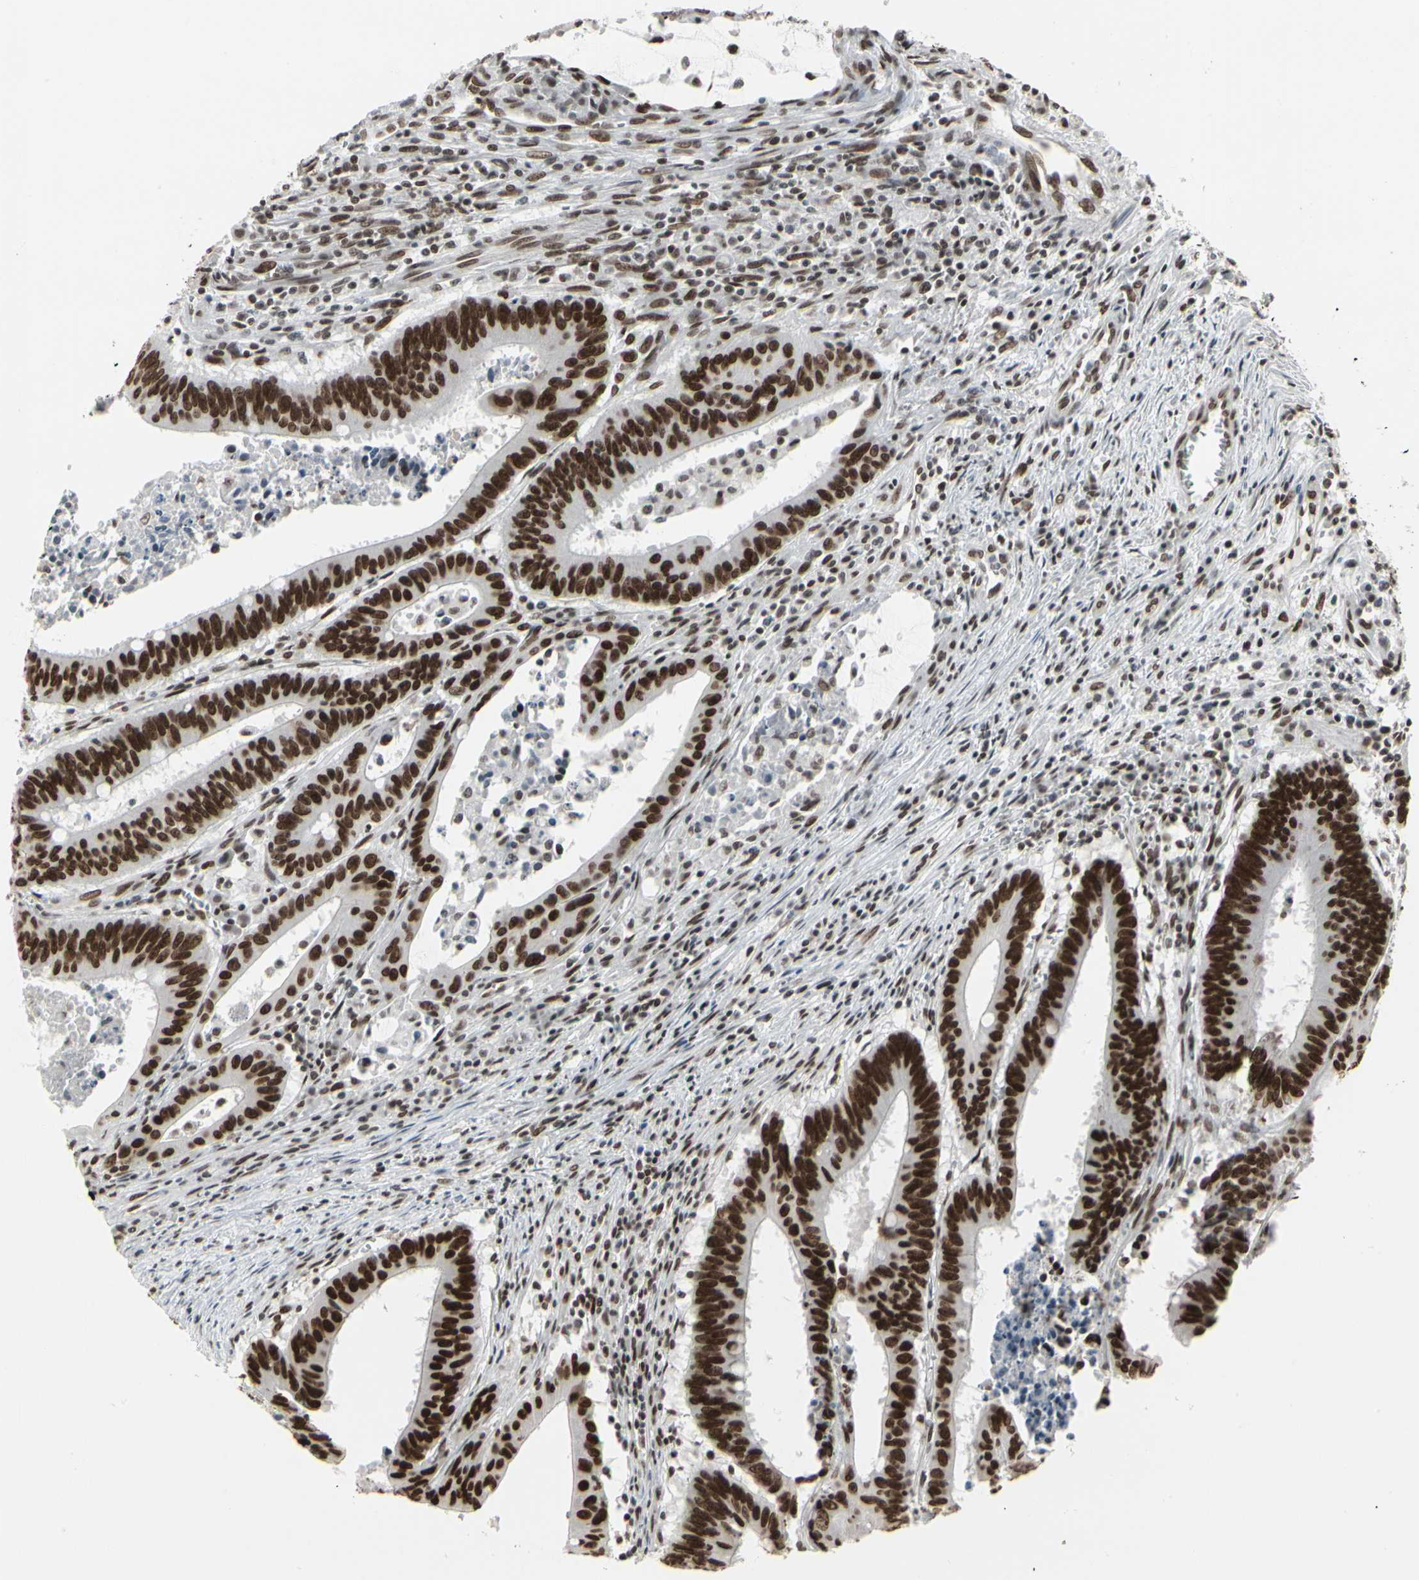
{"staining": {"intensity": "strong", "quantity": ">75%", "location": "nuclear"}, "tissue": "colorectal cancer", "cell_type": "Tumor cells", "image_type": "cancer", "snomed": [{"axis": "morphology", "description": "Adenocarcinoma, NOS"}, {"axis": "topography", "description": "Colon"}], "caption": "Immunohistochemical staining of colorectal adenocarcinoma reveals high levels of strong nuclear staining in approximately >75% of tumor cells. Using DAB (3,3'-diaminobenzidine) (brown) and hematoxylin (blue) stains, captured at high magnification using brightfield microscopy.", "gene": "HMG20A", "patient": {"sex": "male", "age": 45}}